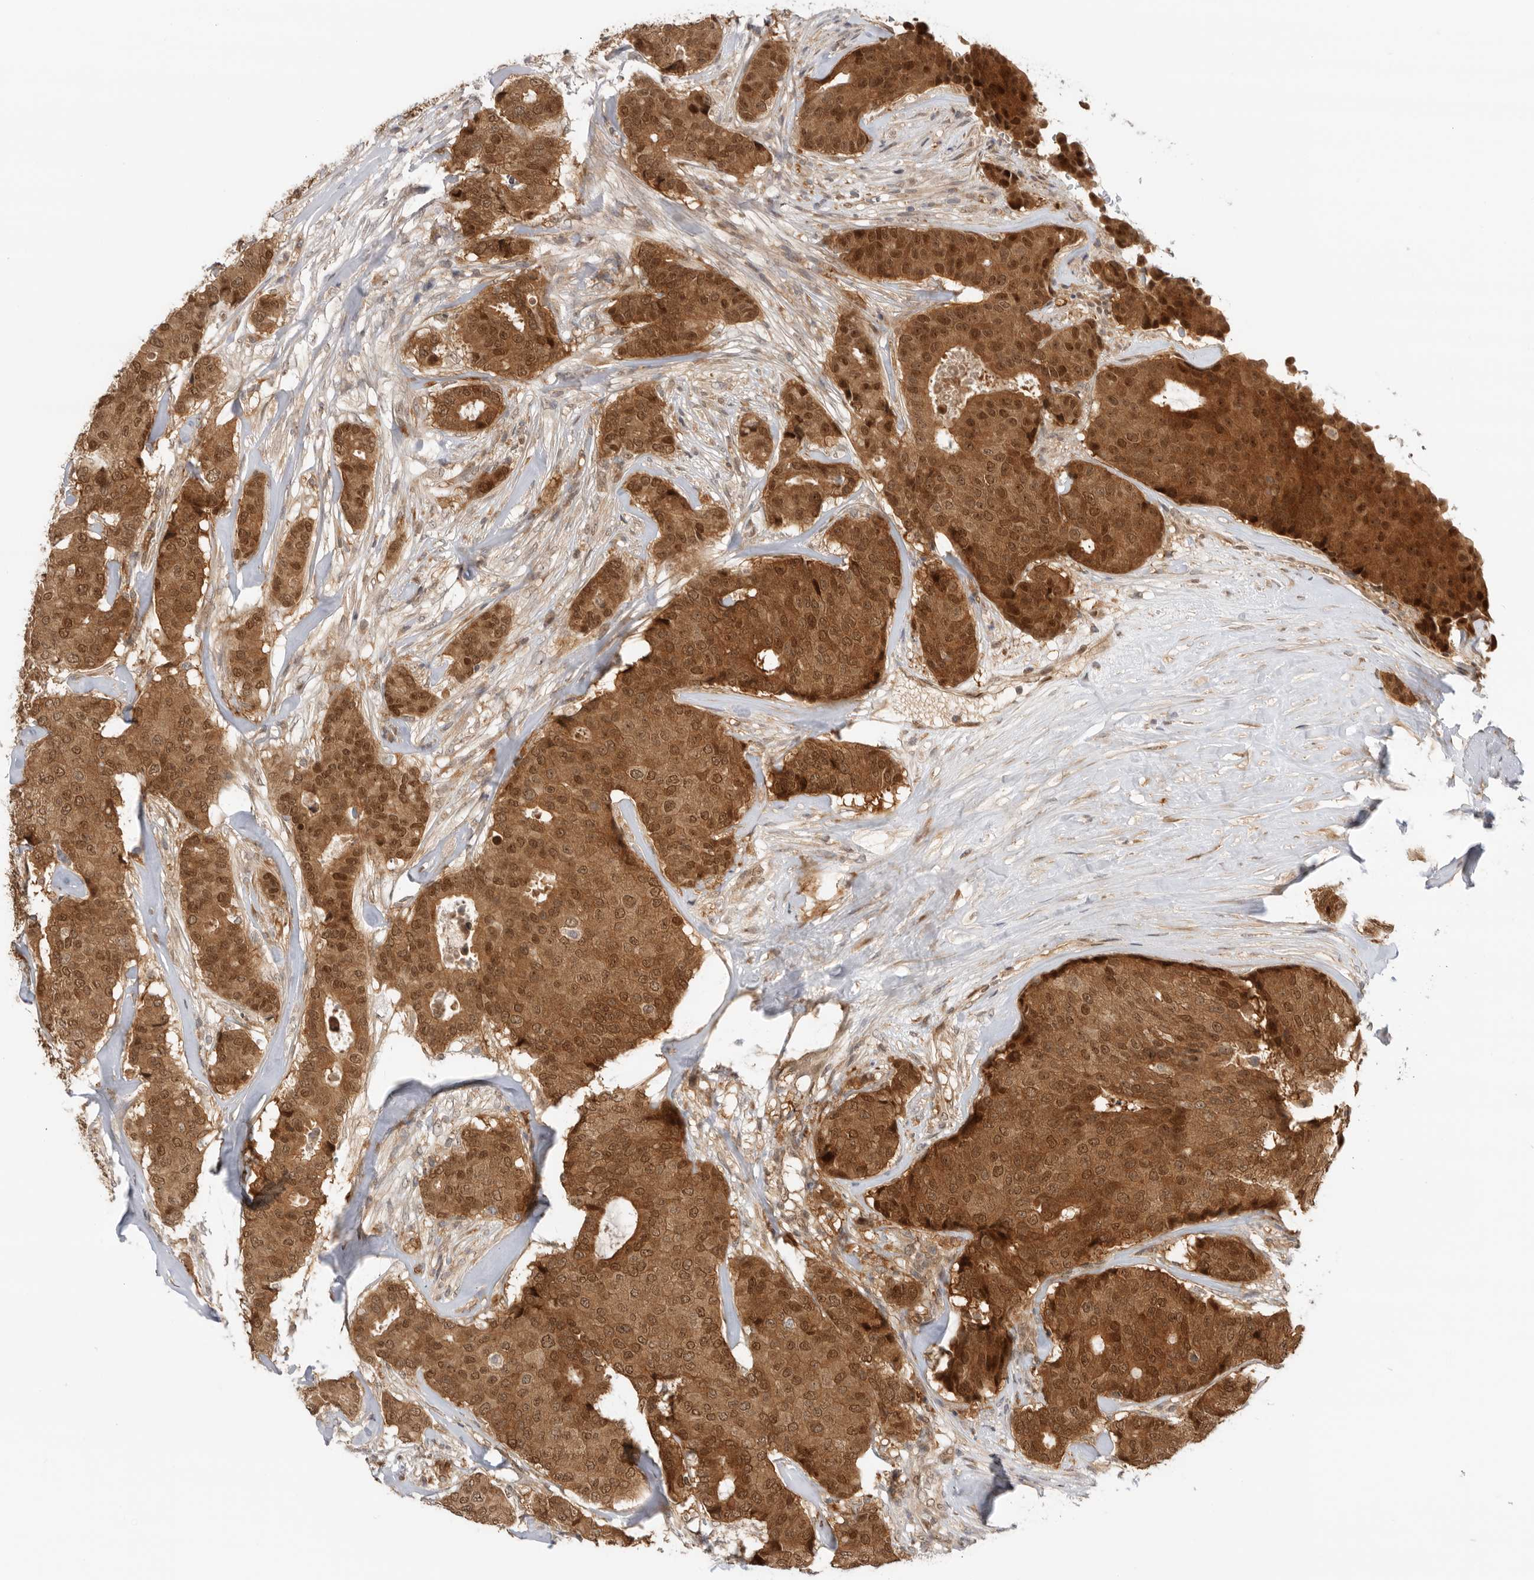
{"staining": {"intensity": "strong", "quantity": ">75%", "location": "cytoplasmic/membranous,nuclear"}, "tissue": "breast cancer", "cell_type": "Tumor cells", "image_type": "cancer", "snomed": [{"axis": "morphology", "description": "Duct carcinoma"}, {"axis": "topography", "description": "Breast"}], "caption": "Protein analysis of breast cancer (intraductal carcinoma) tissue displays strong cytoplasmic/membranous and nuclear positivity in about >75% of tumor cells. (DAB = brown stain, brightfield microscopy at high magnification).", "gene": "DCAF8", "patient": {"sex": "female", "age": 75}}